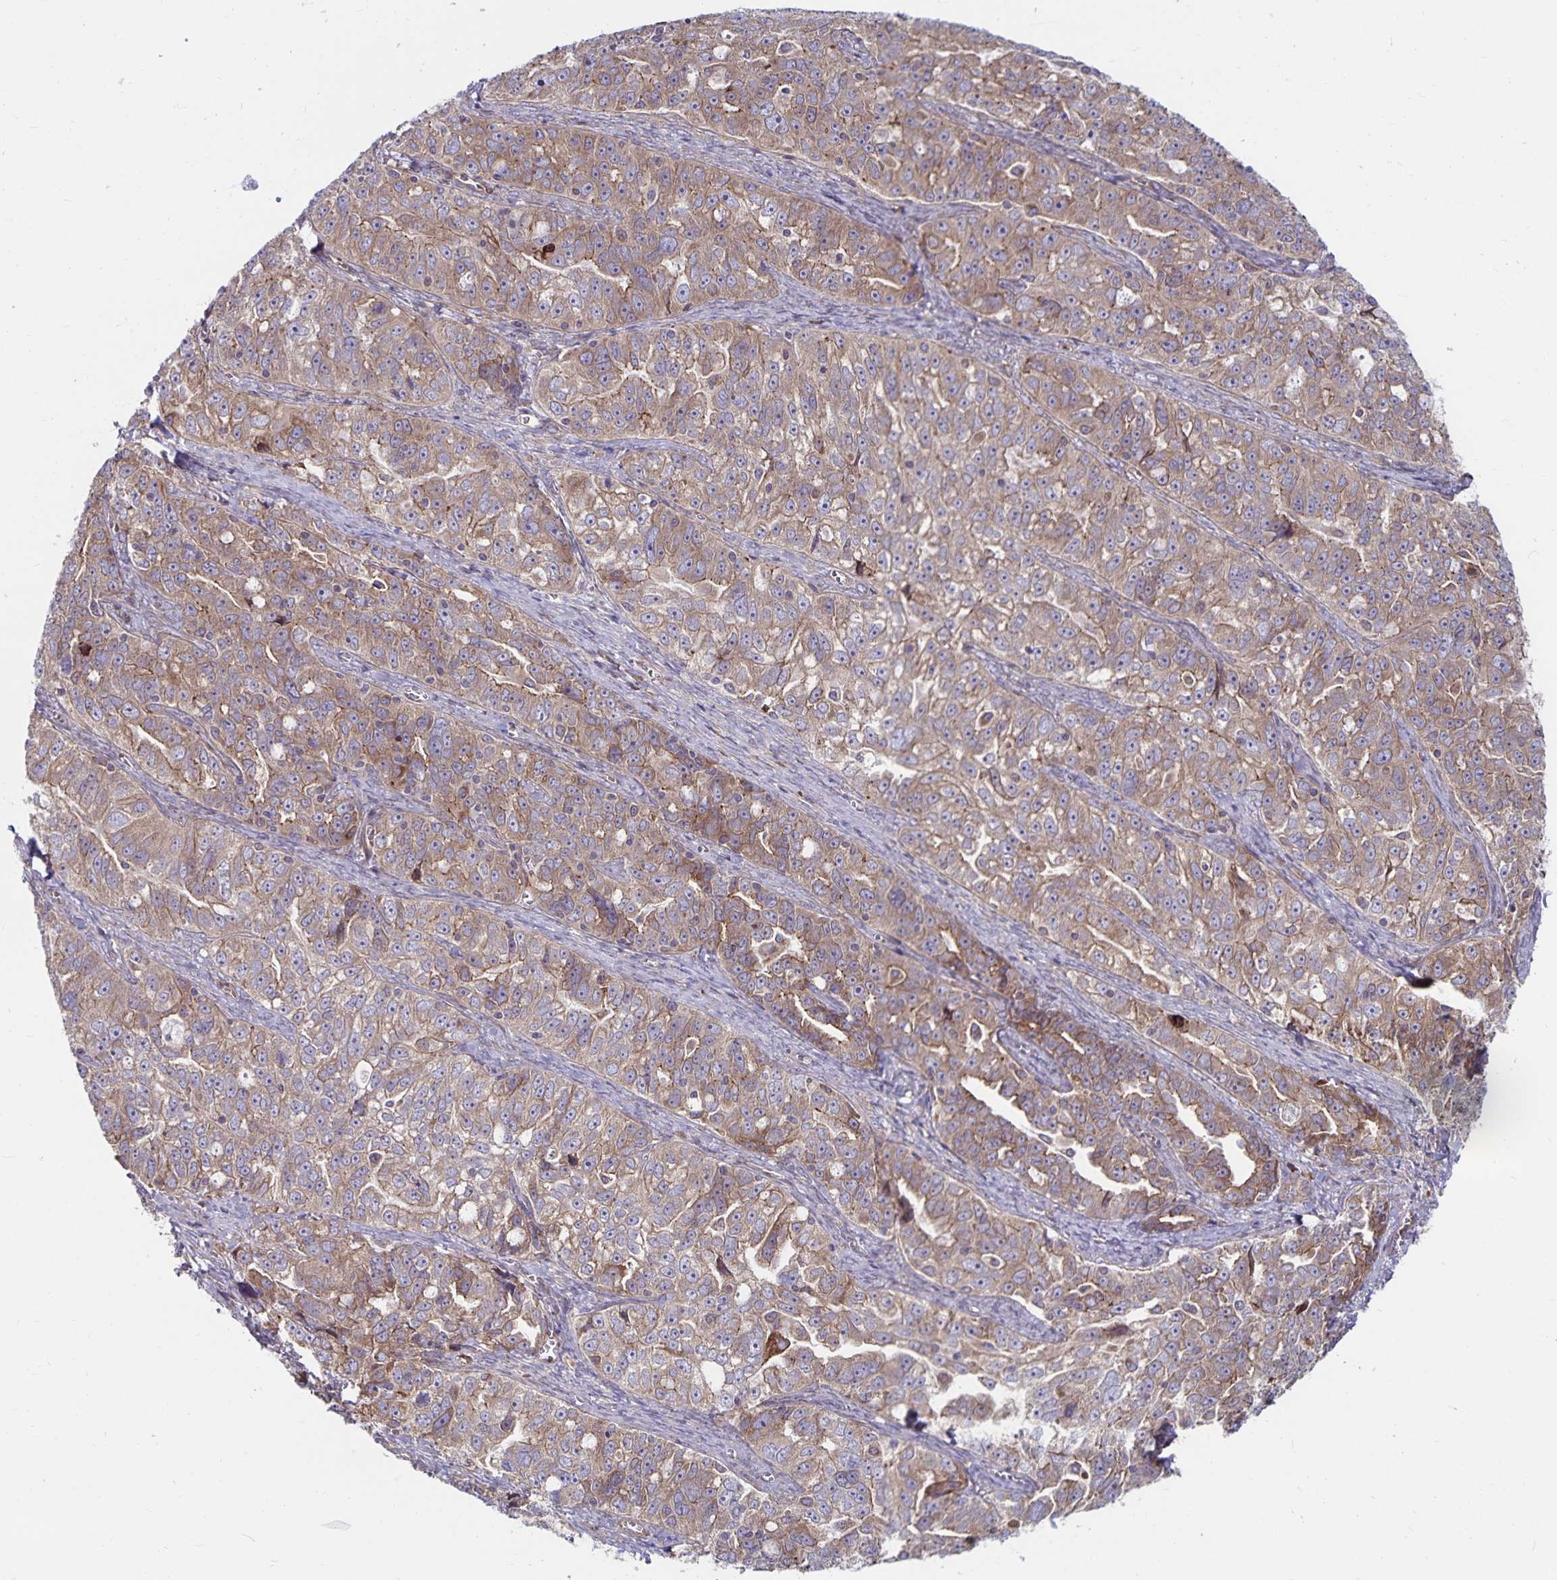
{"staining": {"intensity": "weak", "quantity": ">75%", "location": "cytoplasmic/membranous"}, "tissue": "ovarian cancer", "cell_type": "Tumor cells", "image_type": "cancer", "snomed": [{"axis": "morphology", "description": "Cystadenocarcinoma, serous, NOS"}, {"axis": "topography", "description": "Ovary"}], "caption": "Ovarian cancer was stained to show a protein in brown. There is low levels of weak cytoplasmic/membranous staining in approximately >75% of tumor cells. The protein is shown in brown color, while the nuclei are stained blue.", "gene": "SEC62", "patient": {"sex": "female", "age": 51}}